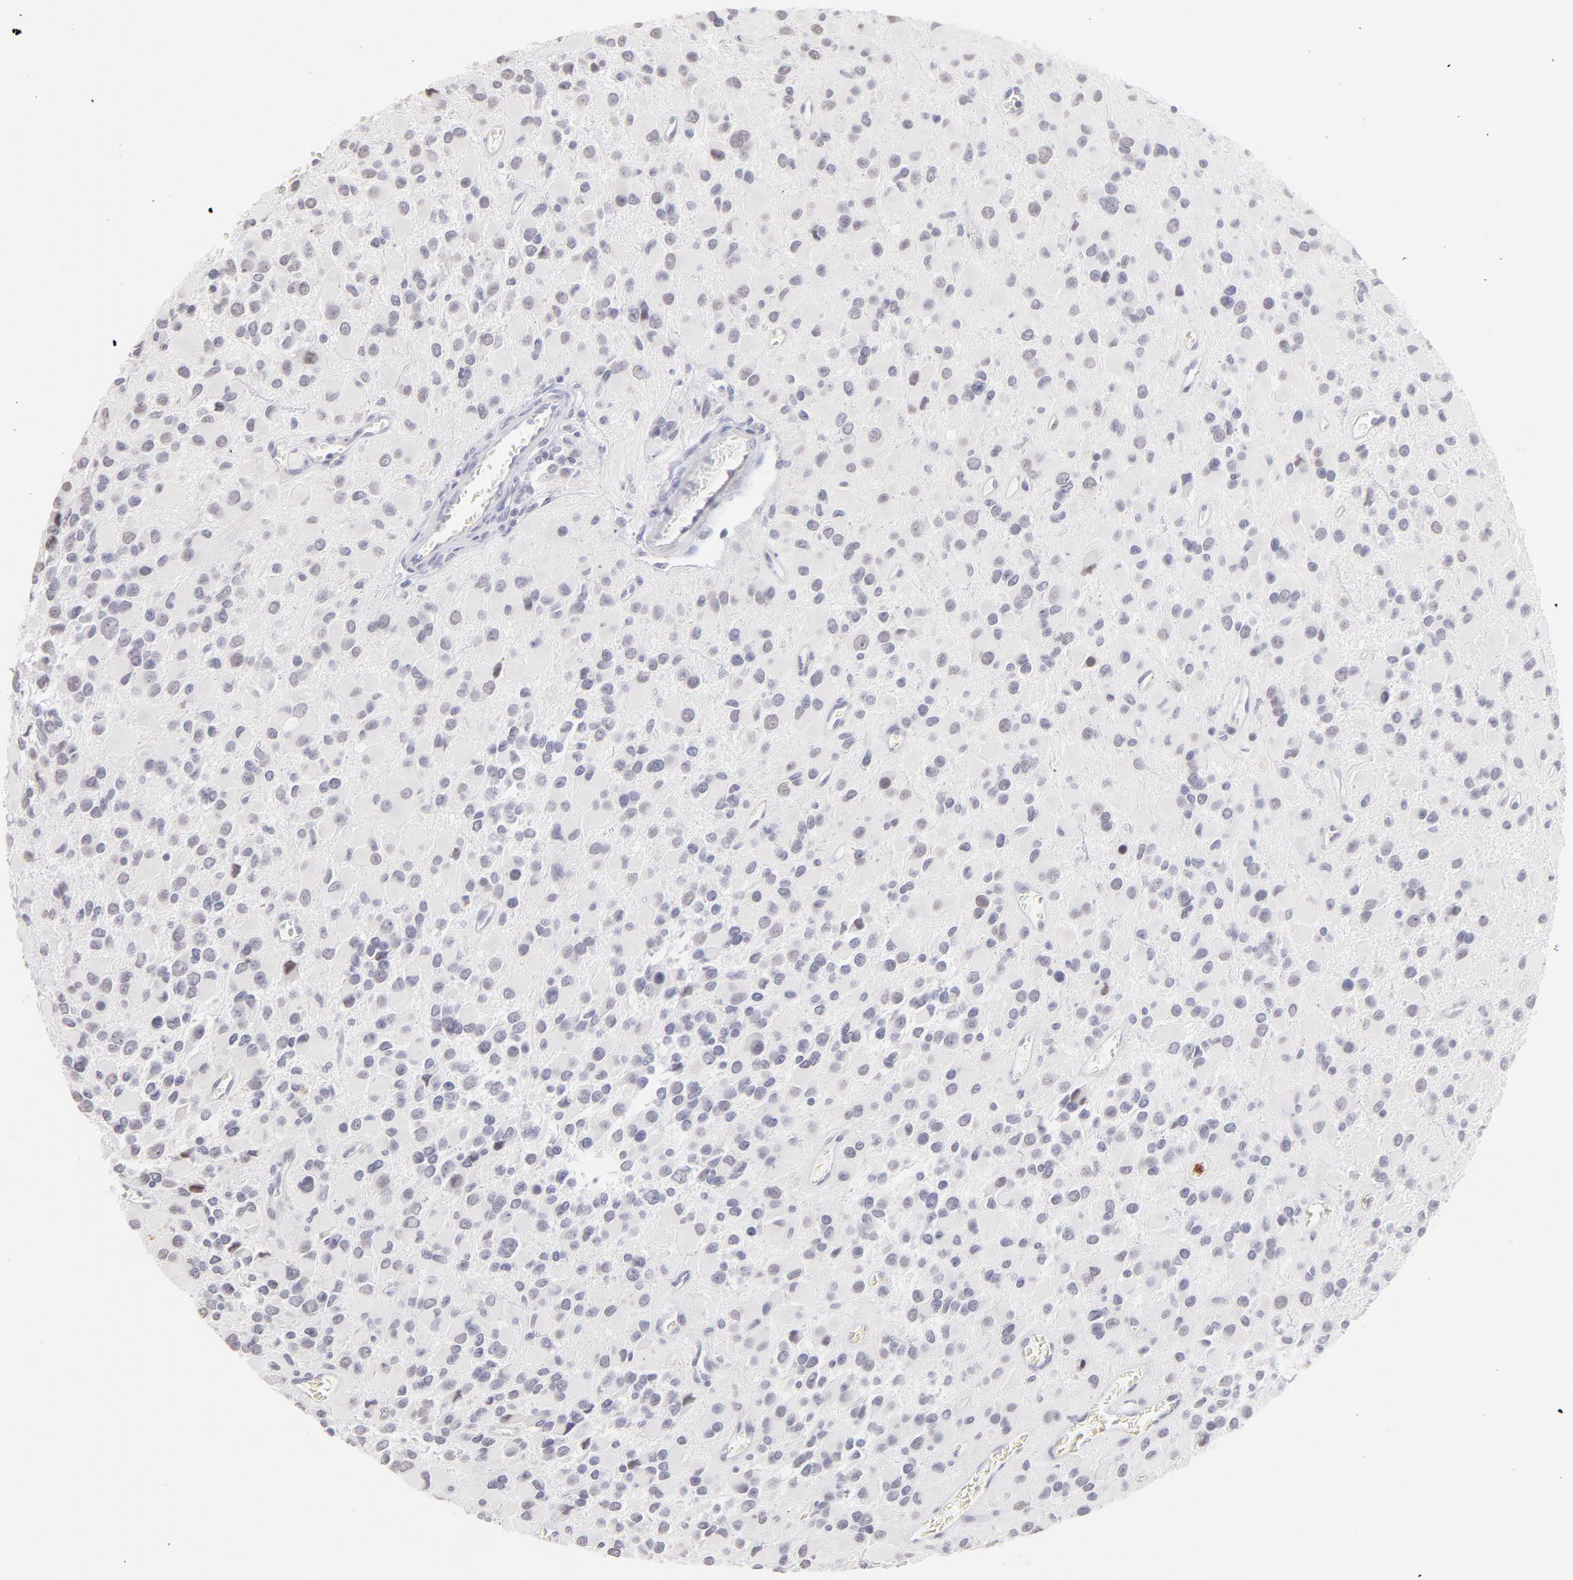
{"staining": {"intensity": "negative", "quantity": "none", "location": "none"}, "tissue": "glioma", "cell_type": "Tumor cells", "image_type": "cancer", "snomed": [{"axis": "morphology", "description": "Glioma, malignant, Low grade"}, {"axis": "topography", "description": "Brain"}], "caption": "Glioma was stained to show a protein in brown. There is no significant expression in tumor cells. Nuclei are stained in blue.", "gene": "LTB4R", "patient": {"sex": "male", "age": 42}}